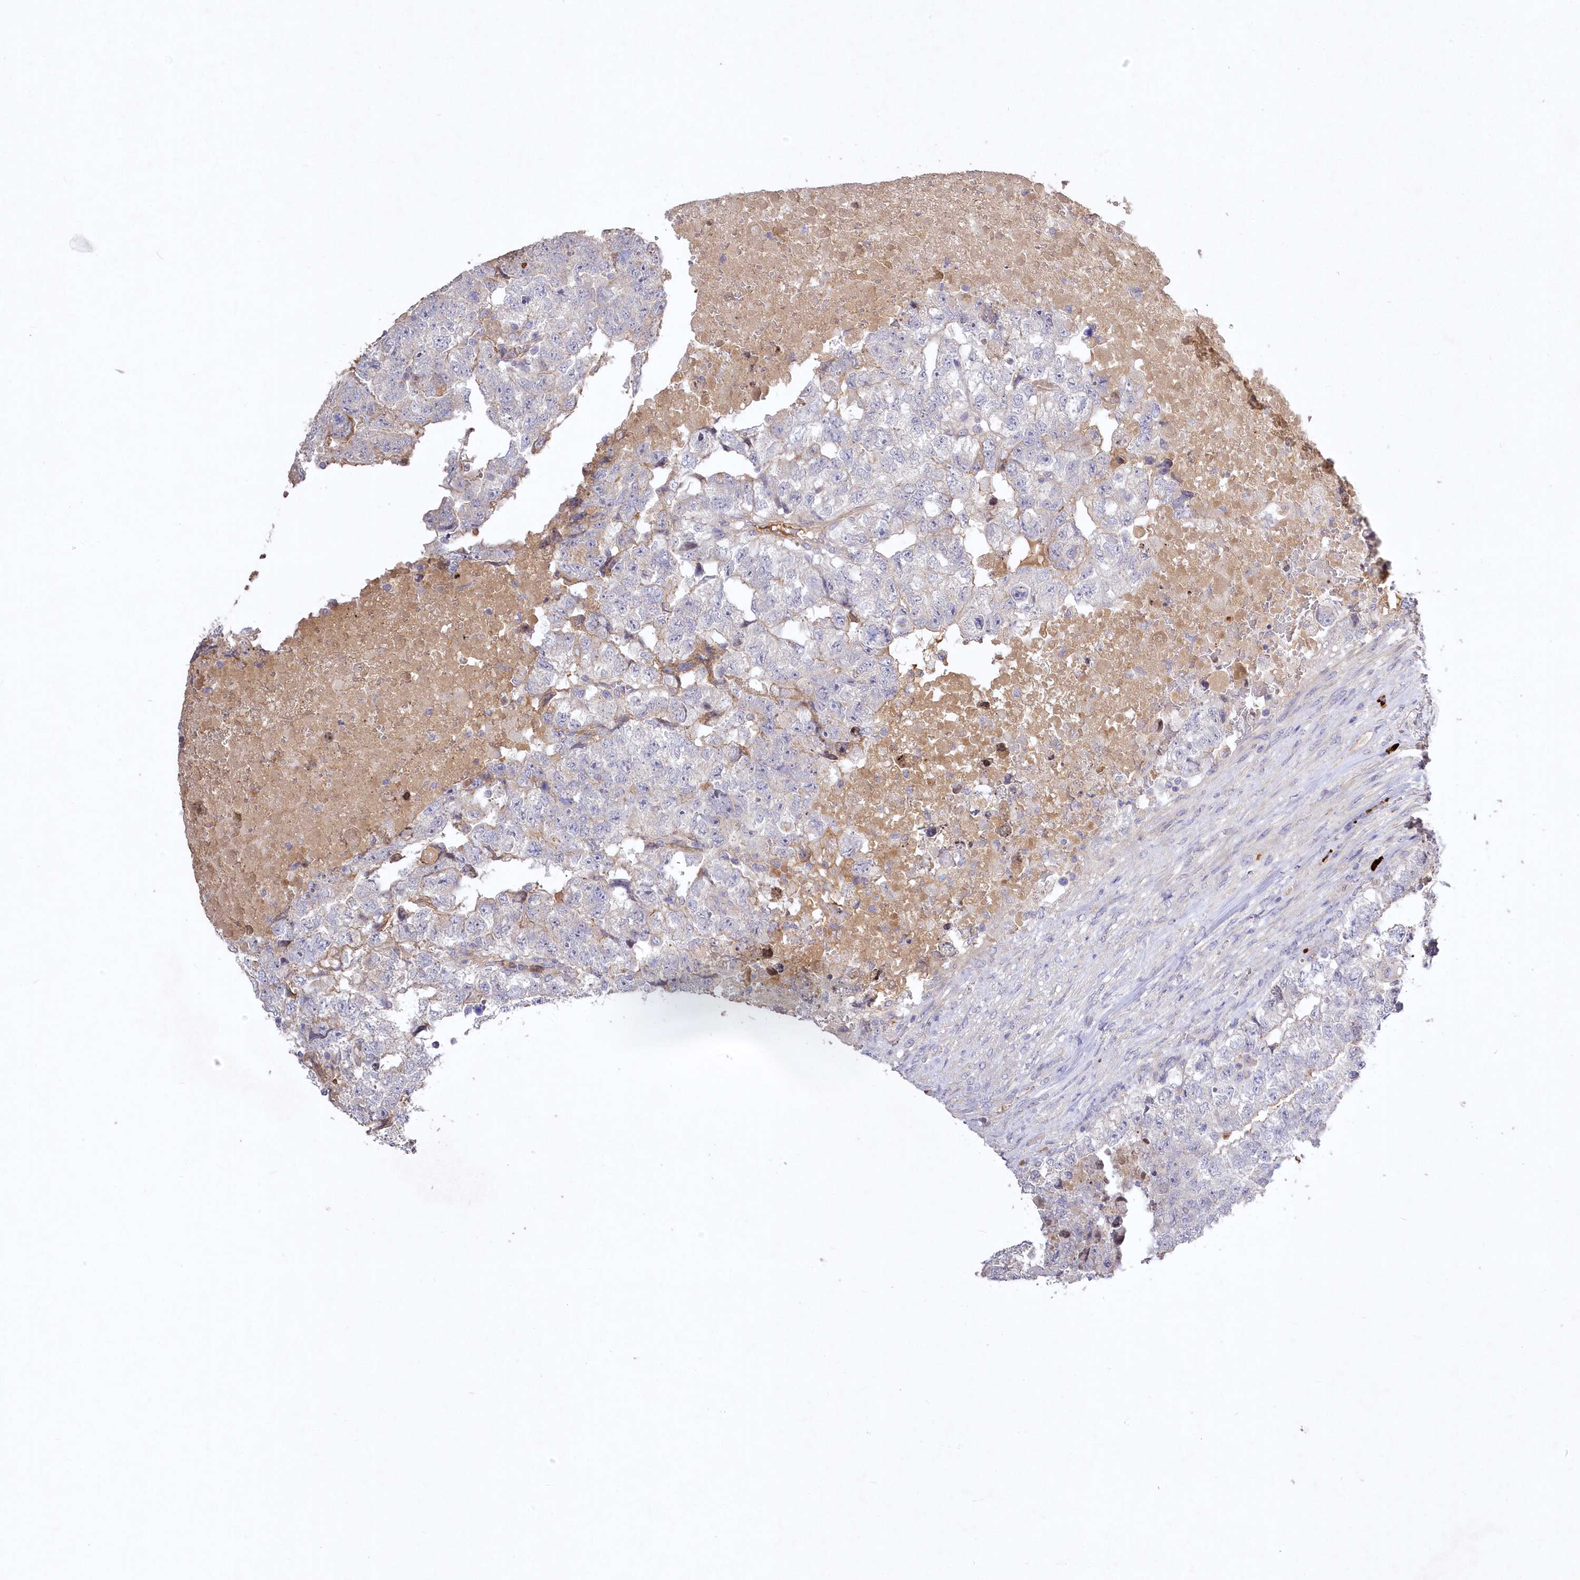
{"staining": {"intensity": "moderate", "quantity": "<25%", "location": "cytoplasmic/membranous"}, "tissue": "testis cancer", "cell_type": "Tumor cells", "image_type": "cancer", "snomed": [{"axis": "morphology", "description": "Carcinoma, Embryonal, NOS"}, {"axis": "topography", "description": "Testis"}], "caption": "High-power microscopy captured an immunohistochemistry (IHC) histopathology image of testis cancer, revealing moderate cytoplasmic/membranous staining in about <25% of tumor cells. The staining was performed using DAB, with brown indicating positive protein expression. Nuclei are stained blue with hematoxylin.", "gene": "WBP1L", "patient": {"sex": "male", "age": 36}}